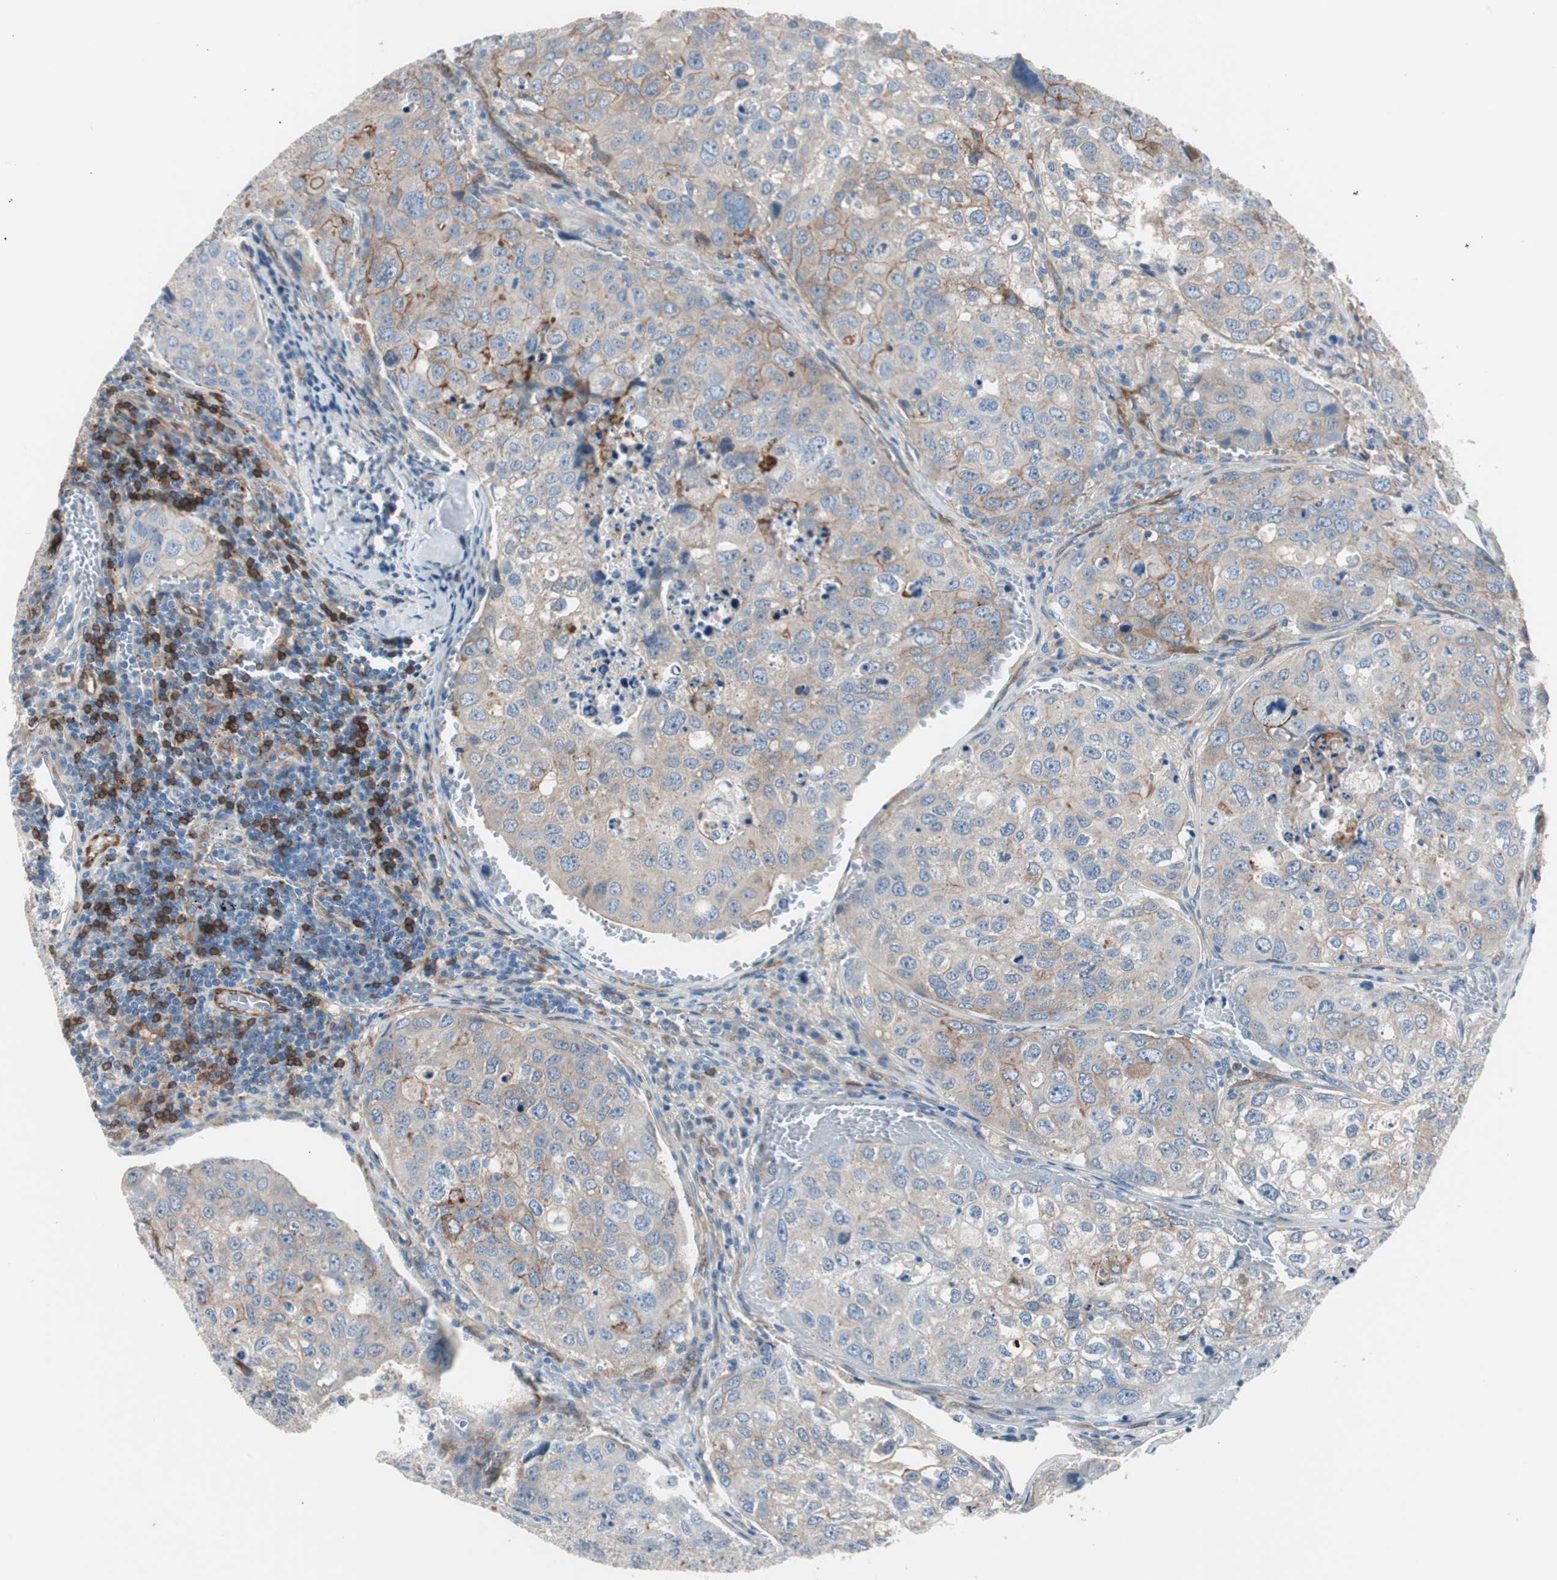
{"staining": {"intensity": "moderate", "quantity": "<25%", "location": "cytoplasmic/membranous"}, "tissue": "urothelial cancer", "cell_type": "Tumor cells", "image_type": "cancer", "snomed": [{"axis": "morphology", "description": "Urothelial carcinoma, High grade"}, {"axis": "topography", "description": "Lymph node"}, {"axis": "topography", "description": "Urinary bladder"}], "caption": "High-grade urothelial carcinoma tissue demonstrates moderate cytoplasmic/membranous expression in approximately <25% of tumor cells, visualized by immunohistochemistry.", "gene": "SWAP70", "patient": {"sex": "male", "age": 51}}